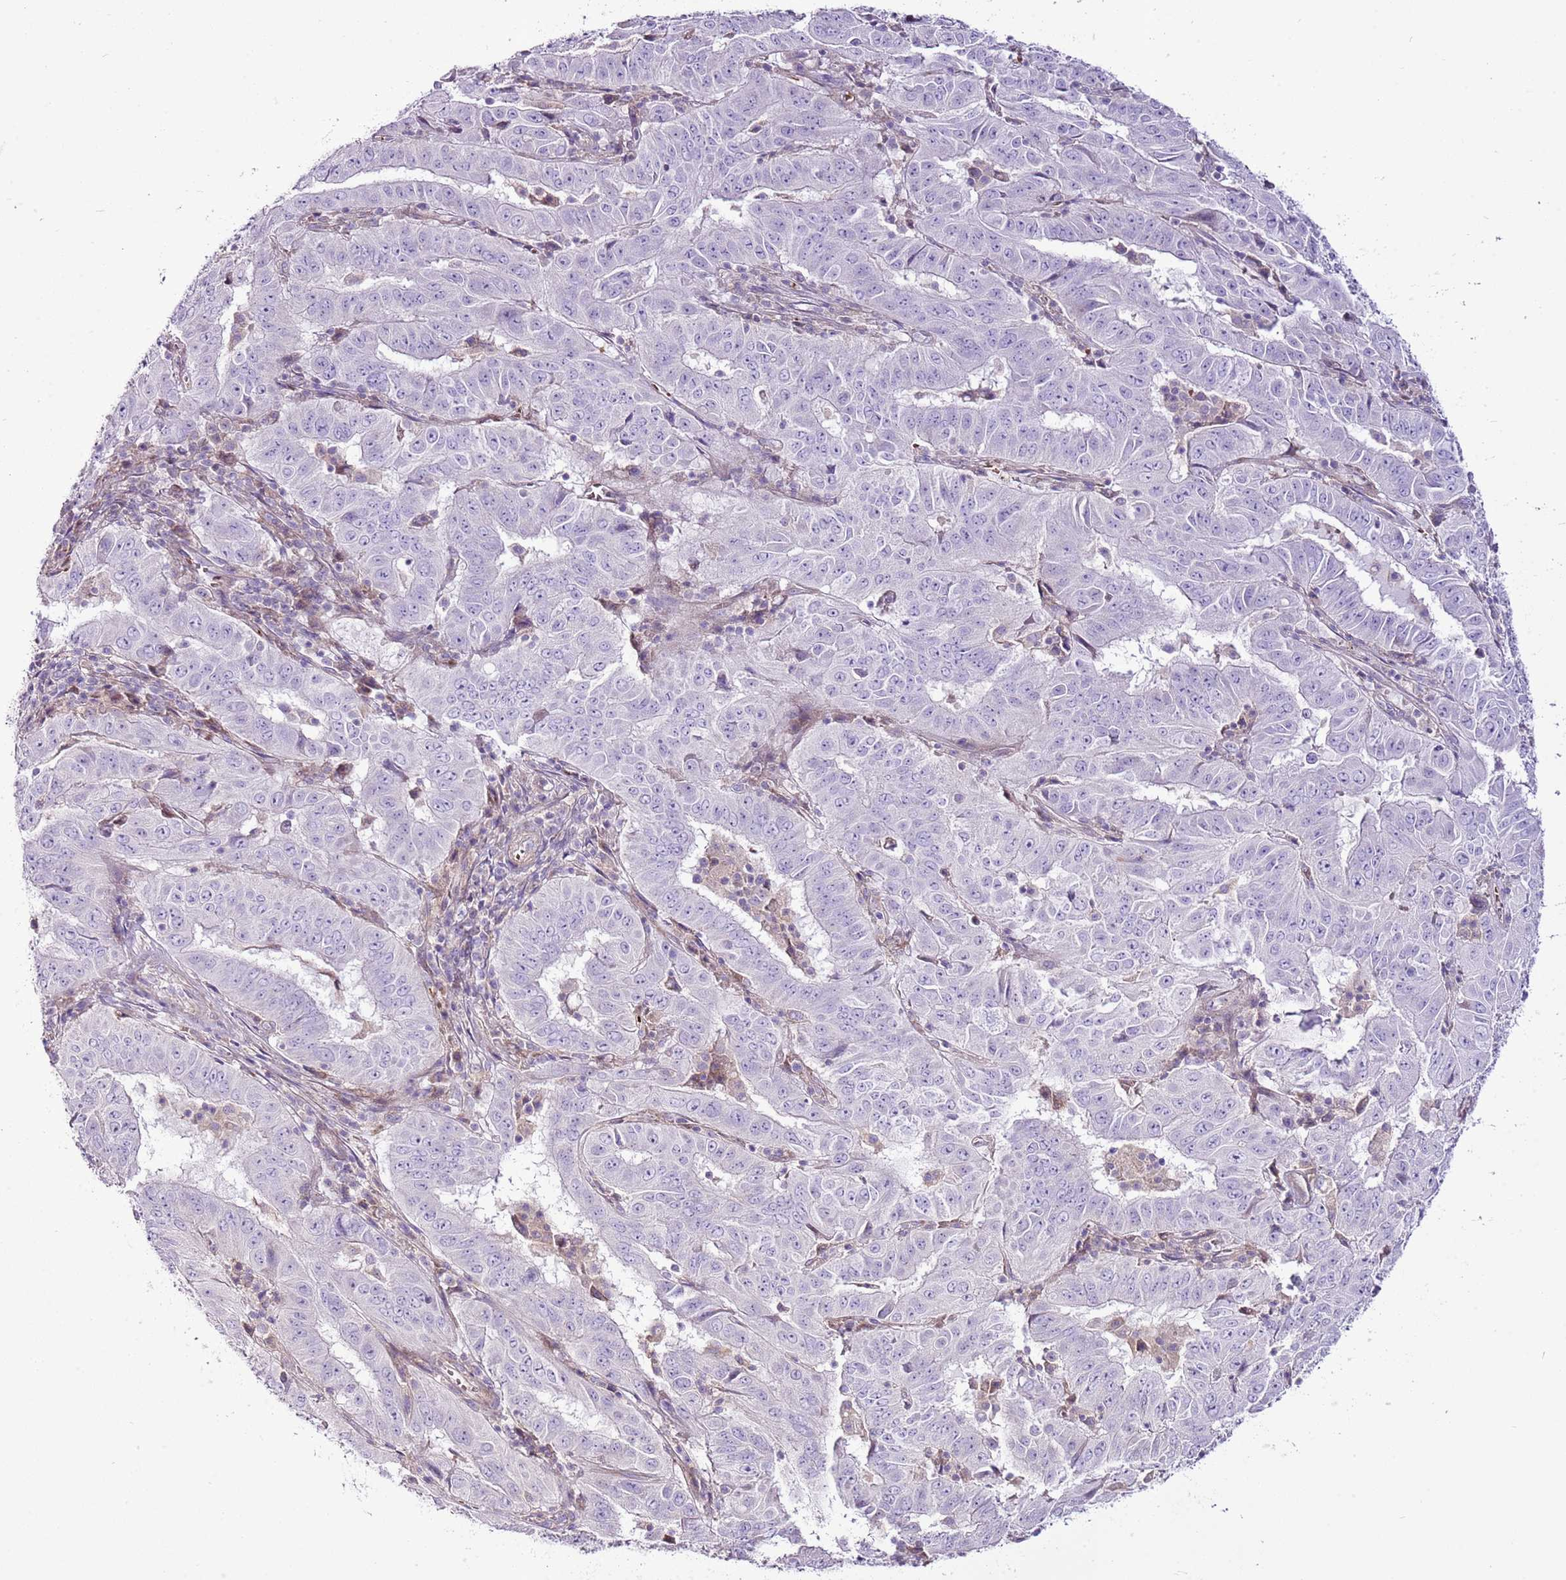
{"staining": {"intensity": "negative", "quantity": "none", "location": "none"}, "tissue": "pancreatic cancer", "cell_type": "Tumor cells", "image_type": "cancer", "snomed": [{"axis": "morphology", "description": "Adenocarcinoma, NOS"}, {"axis": "topography", "description": "Pancreas"}], "caption": "A histopathology image of human pancreatic adenocarcinoma is negative for staining in tumor cells. The staining is performed using DAB (3,3'-diaminobenzidine) brown chromogen with nuclei counter-stained in using hematoxylin.", "gene": "CHAC2", "patient": {"sex": "male", "age": 63}}